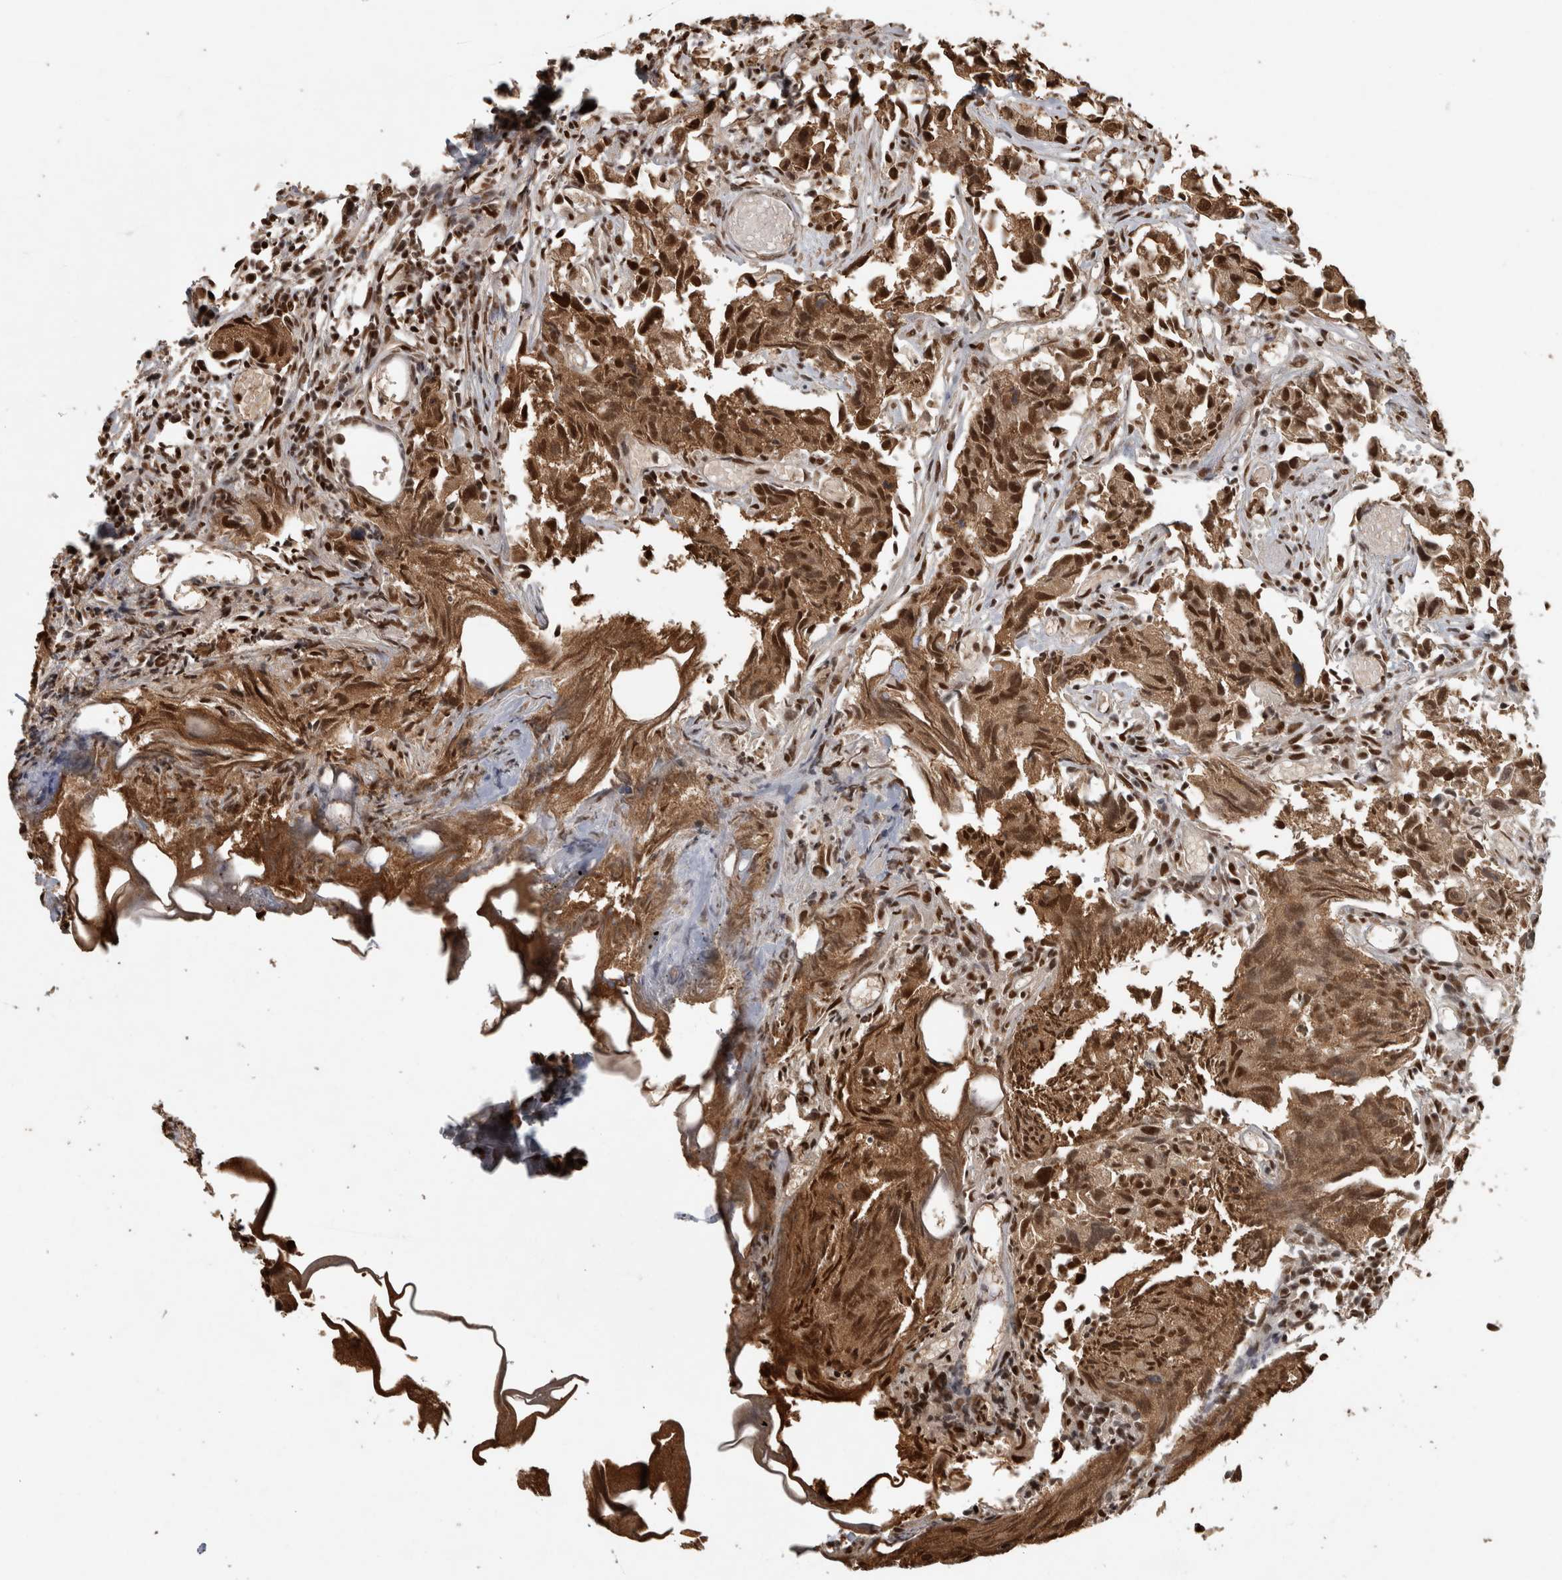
{"staining": {"intensity": "moderate", "quantity": ">75%", "location": "cytoplasmic/membranous,nuclear"}, "tissue": "urothelial cancer", "cell_type": "Tumor cells", "image_type": "cancer", "snomed": [{"axis": "morphology", "description": "Urothelial carcinoma, High grade"}, {"axis": "topography", "description": "Urinary bladder"}], "caption": "This micrograph shows IHC staining of human urothelial carcinoma (high-grade), with medium moderate cytoplasmic/membranous and nuclear expression in about >75% of tumor cells.", "gene": "RAD50", "patient": {"sex": "female", "age": 75}}